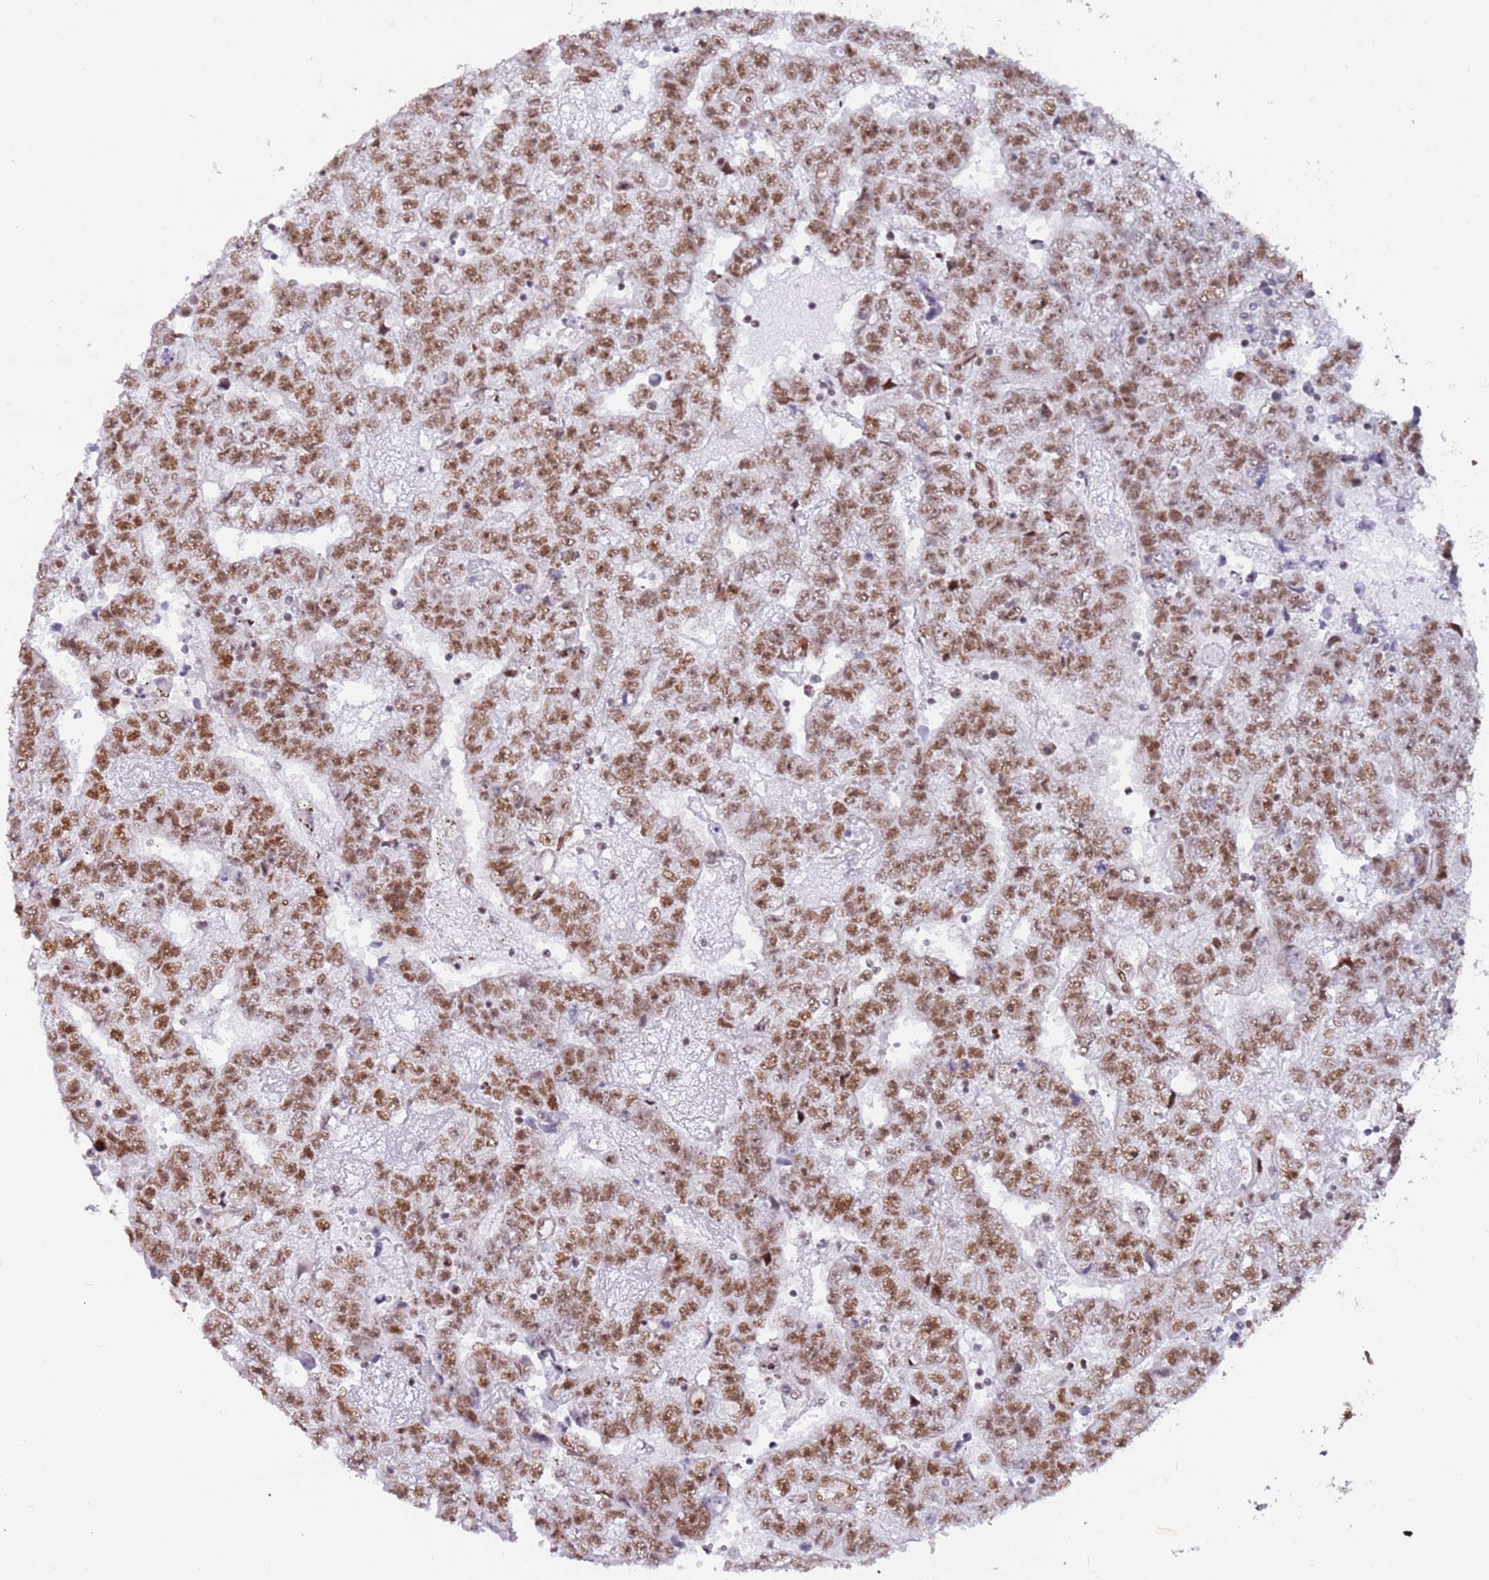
{"staining": {"intensity": "moderate", "quantity": ">75%", "location": "nuclear"}, "tissue": "testis cancer", "cell_type": "Tumor cells", "image_type": "cancer", "snomed": [{"axis": "morphology", "description": "Carcinoma, Embryonal, NOS"}, {"axis": "topography", "description": "Testis"}], "caption": "The photomicrograph displays a brown stain indicating the presence of a protein in the nuclear of tumor cells in testis cancer (embryonal carcinoma). (Stains: DAB (3,3'-diaminobenzidine) in brown, nuclei in blue, Microscopy: brightfield microscopy at high magnification).", "gene": "LRMDA", "patient": {"sex": "male", "age": 25}}